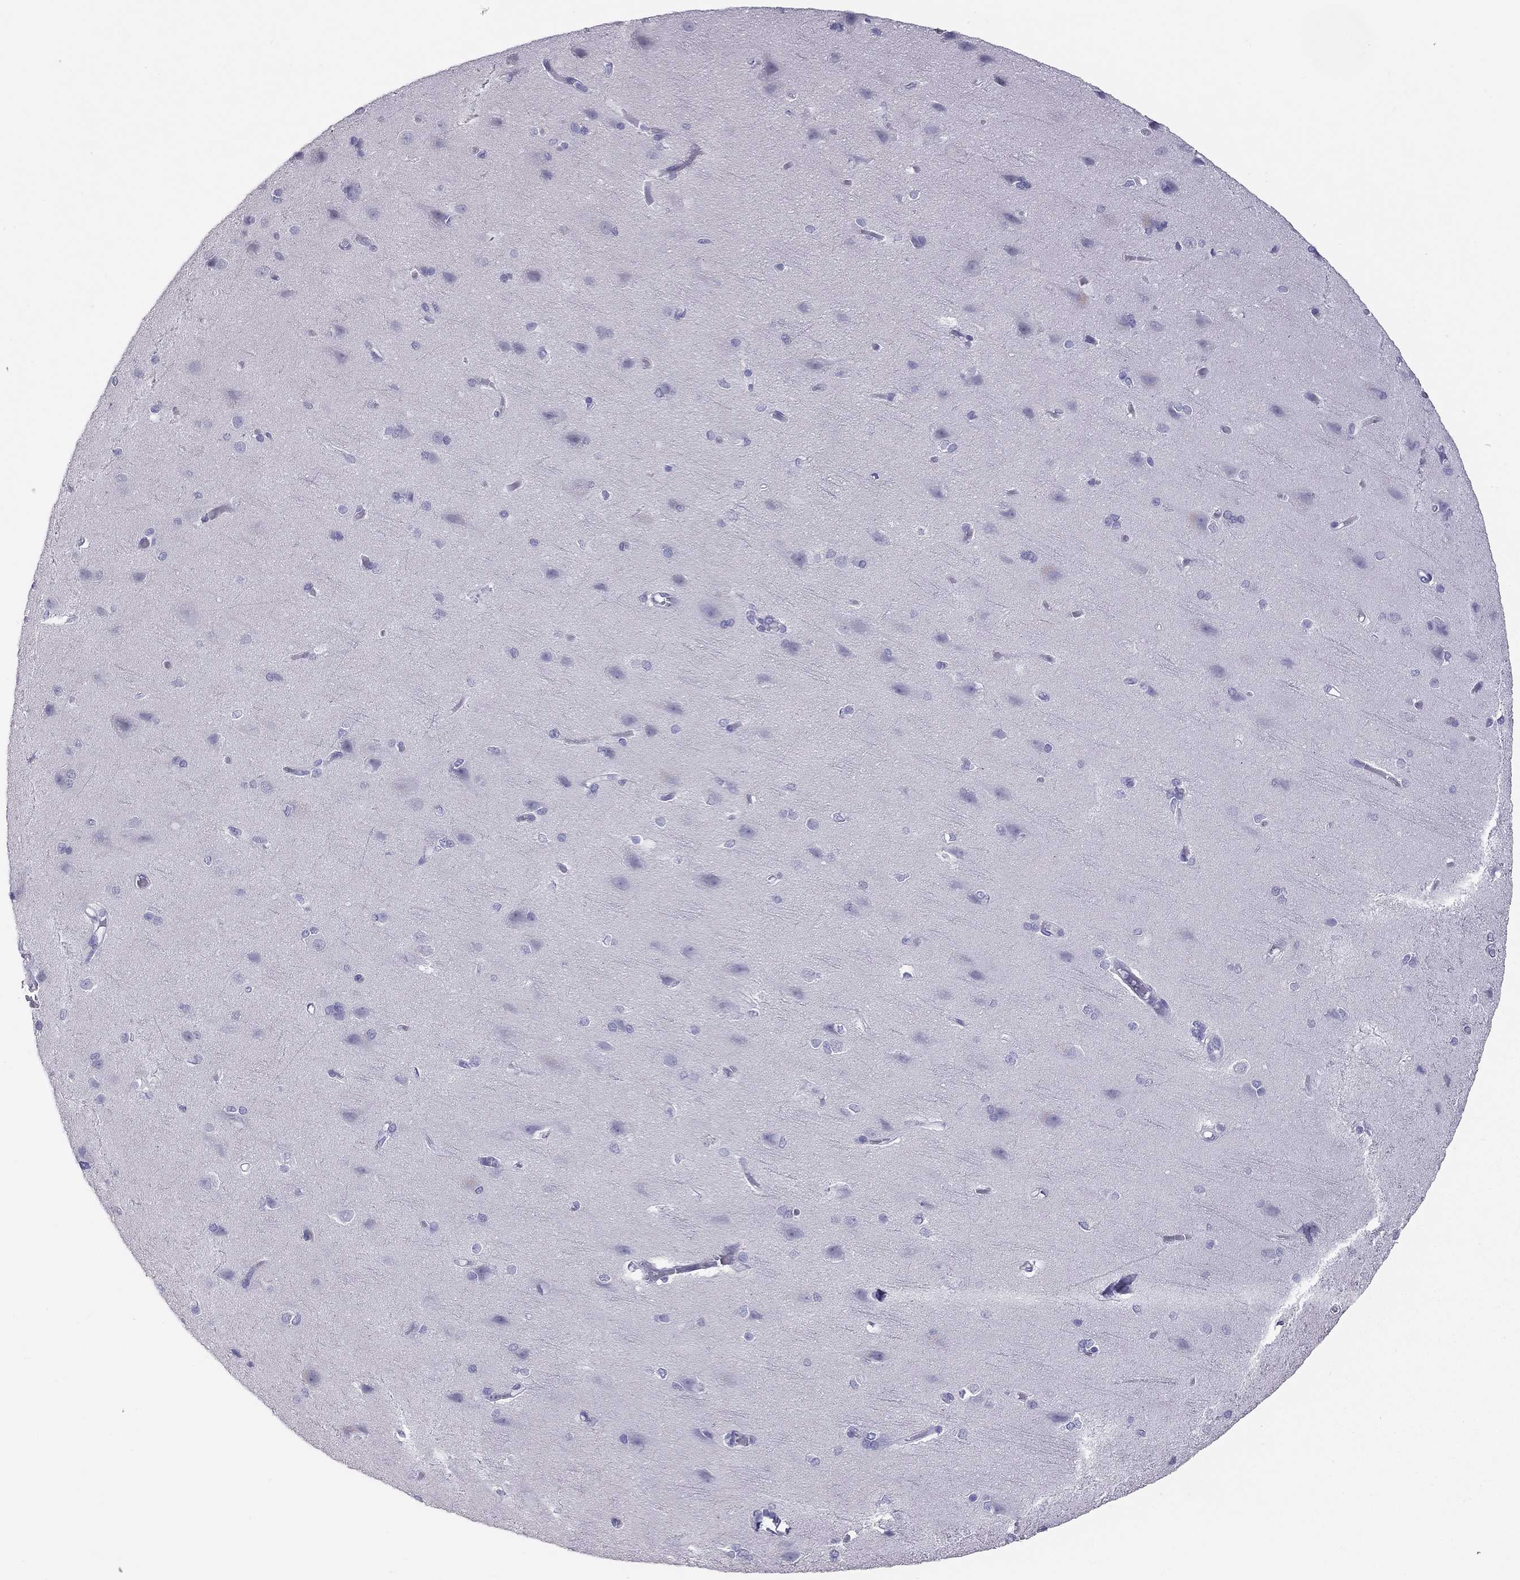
{"staining": {"intensity": "negative", "quantity": "none", "location": "none"}, "tissue": "cerebral cortex", "cell_type": "Endothelial cells", "image_type": "normal", "snomed": [{"axis": "morphology", "description": "Normal tissue, NOS"}, {"axis": "topography", "description": "Cerebral cortex"}], "caption": "Immunohistochemistry image of benign cerebral cortex: cerebral cortex stained with DAB displays no significant protein positivity in endothelial cells. (Immunohistochemistry (ihc), brightfield microscopy, high magnification).", "gene": "PSMB11", "patient": {"sex": "male", "age": 37}}